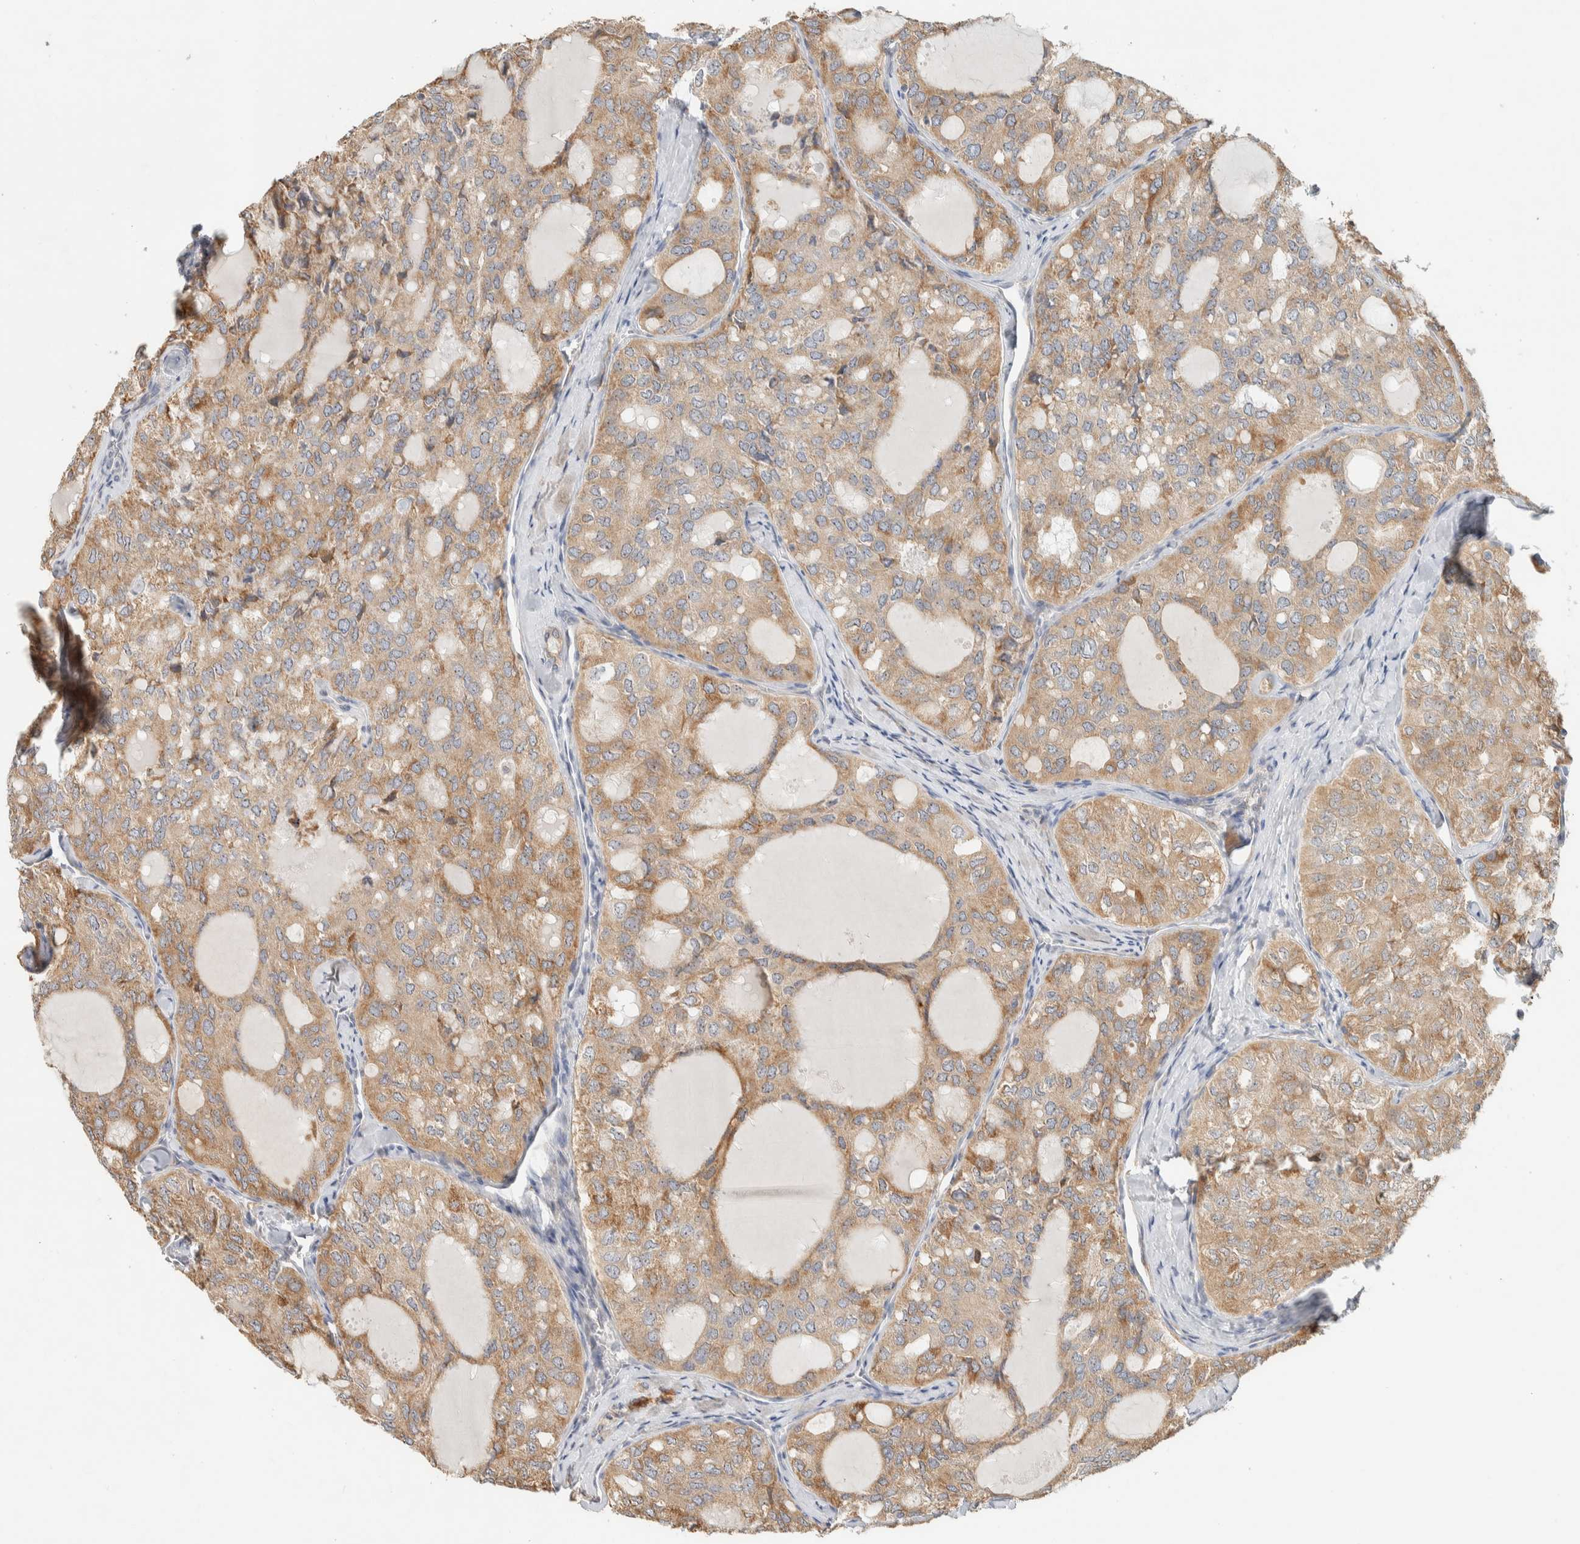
{"staining": {"intensity": "moderate", "quantity": ">75%", "location": "cytoplasmic/membranous"}, "tissue": "thyroid cancer", "cell_type": "Tumor cells", "image_type": "cancer", "snomed": [{"axis": "morphology", "description": "Follicular adenoma carcinoma, NOS"}, {"axis": "topography", "description": "Thyroid gland"}], "caption": "Protein expression analysis of human thyroid cancer reveals moderate cytoplasmic/membranous expression in approximately >75% of tumor cells.", "gene": "KLHL40", "patient": {"sex": "male", "age": 75}}